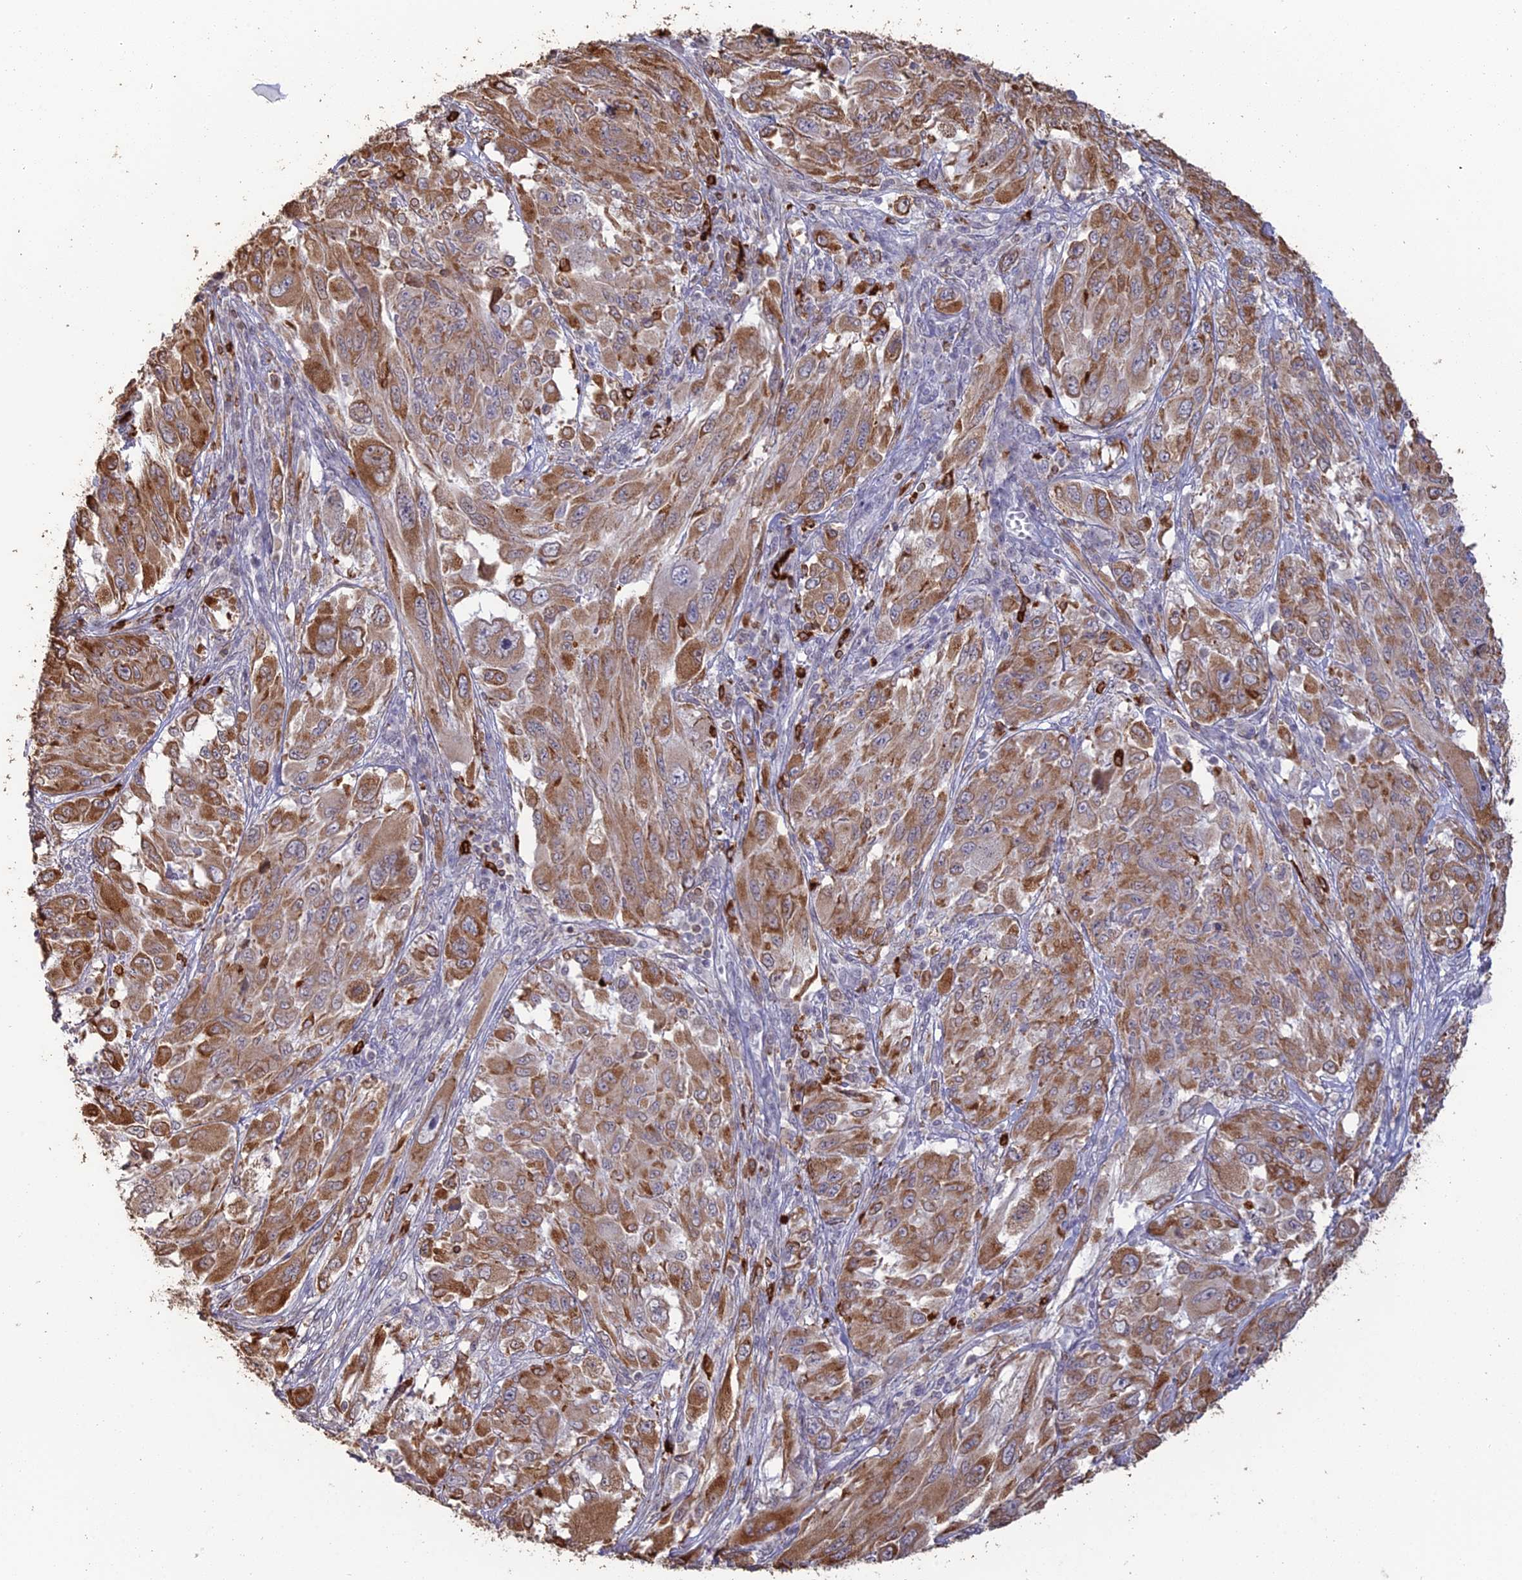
{"staining": {"intensity": "moderate", "quantity": ">75%", "location": "cytoplasmic/membranous"}, "tissue": "melanoma", "cell_type": "Tumor cells", "image_type": "cancer", "snomed": [{"axis": "morphology", "description": "Malignant melanoma, NOS"}, {"axis": "topography", "description": "Skin"}], "caption": "Brown immunohistochemical staining in melanoma shows moderate cytoplasmic/membranous expression in approximately >75% of tumor cells. Using DAB (brown) and hematoxylin (blue) stains, captured at high magnification using brightfield microscopy.", "gene": "APOBR", "patient": {"sex": "female", "age": 91}}